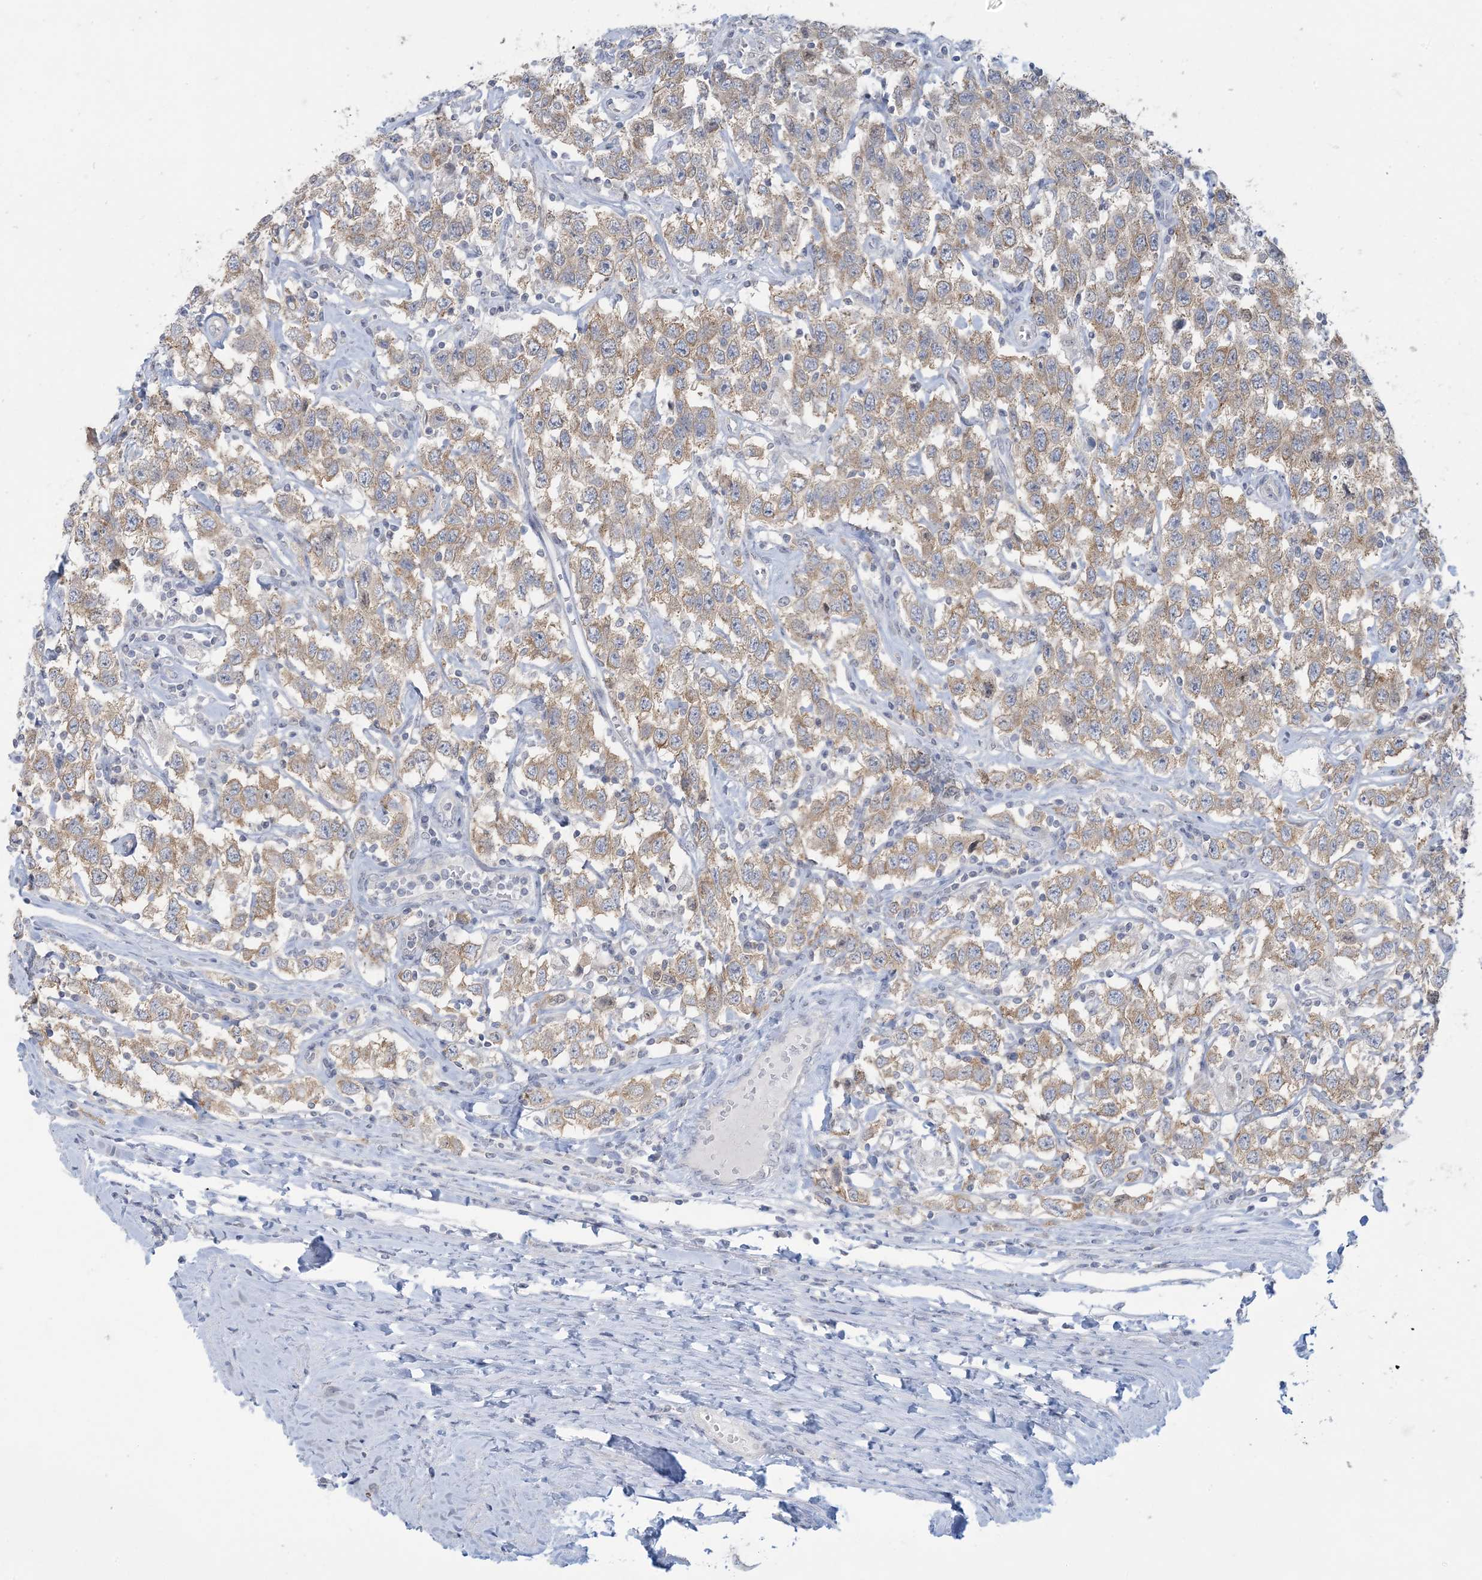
{"staining": {"intensity": "weak", "quantity": ">75%", "location": "cytoplasmic/membranous"}, "tissue": "testis cancer", "cell_type": "Tumor cells", "image_type": "cancer", "snomed": [{"axis": "morphology", "description": "Seminoma, NOS"}, {"axis": "topography", "description": "Testis"}], "caption": "IHC histopathology image of human testis seminoma stained for a protein (brown), which reveals low levels of weak cytoplasmic/membranous expression in approximately >75% of tumor cells.", "gene": "KIF3A", "patient": {"sex": "male", "age": 41}}